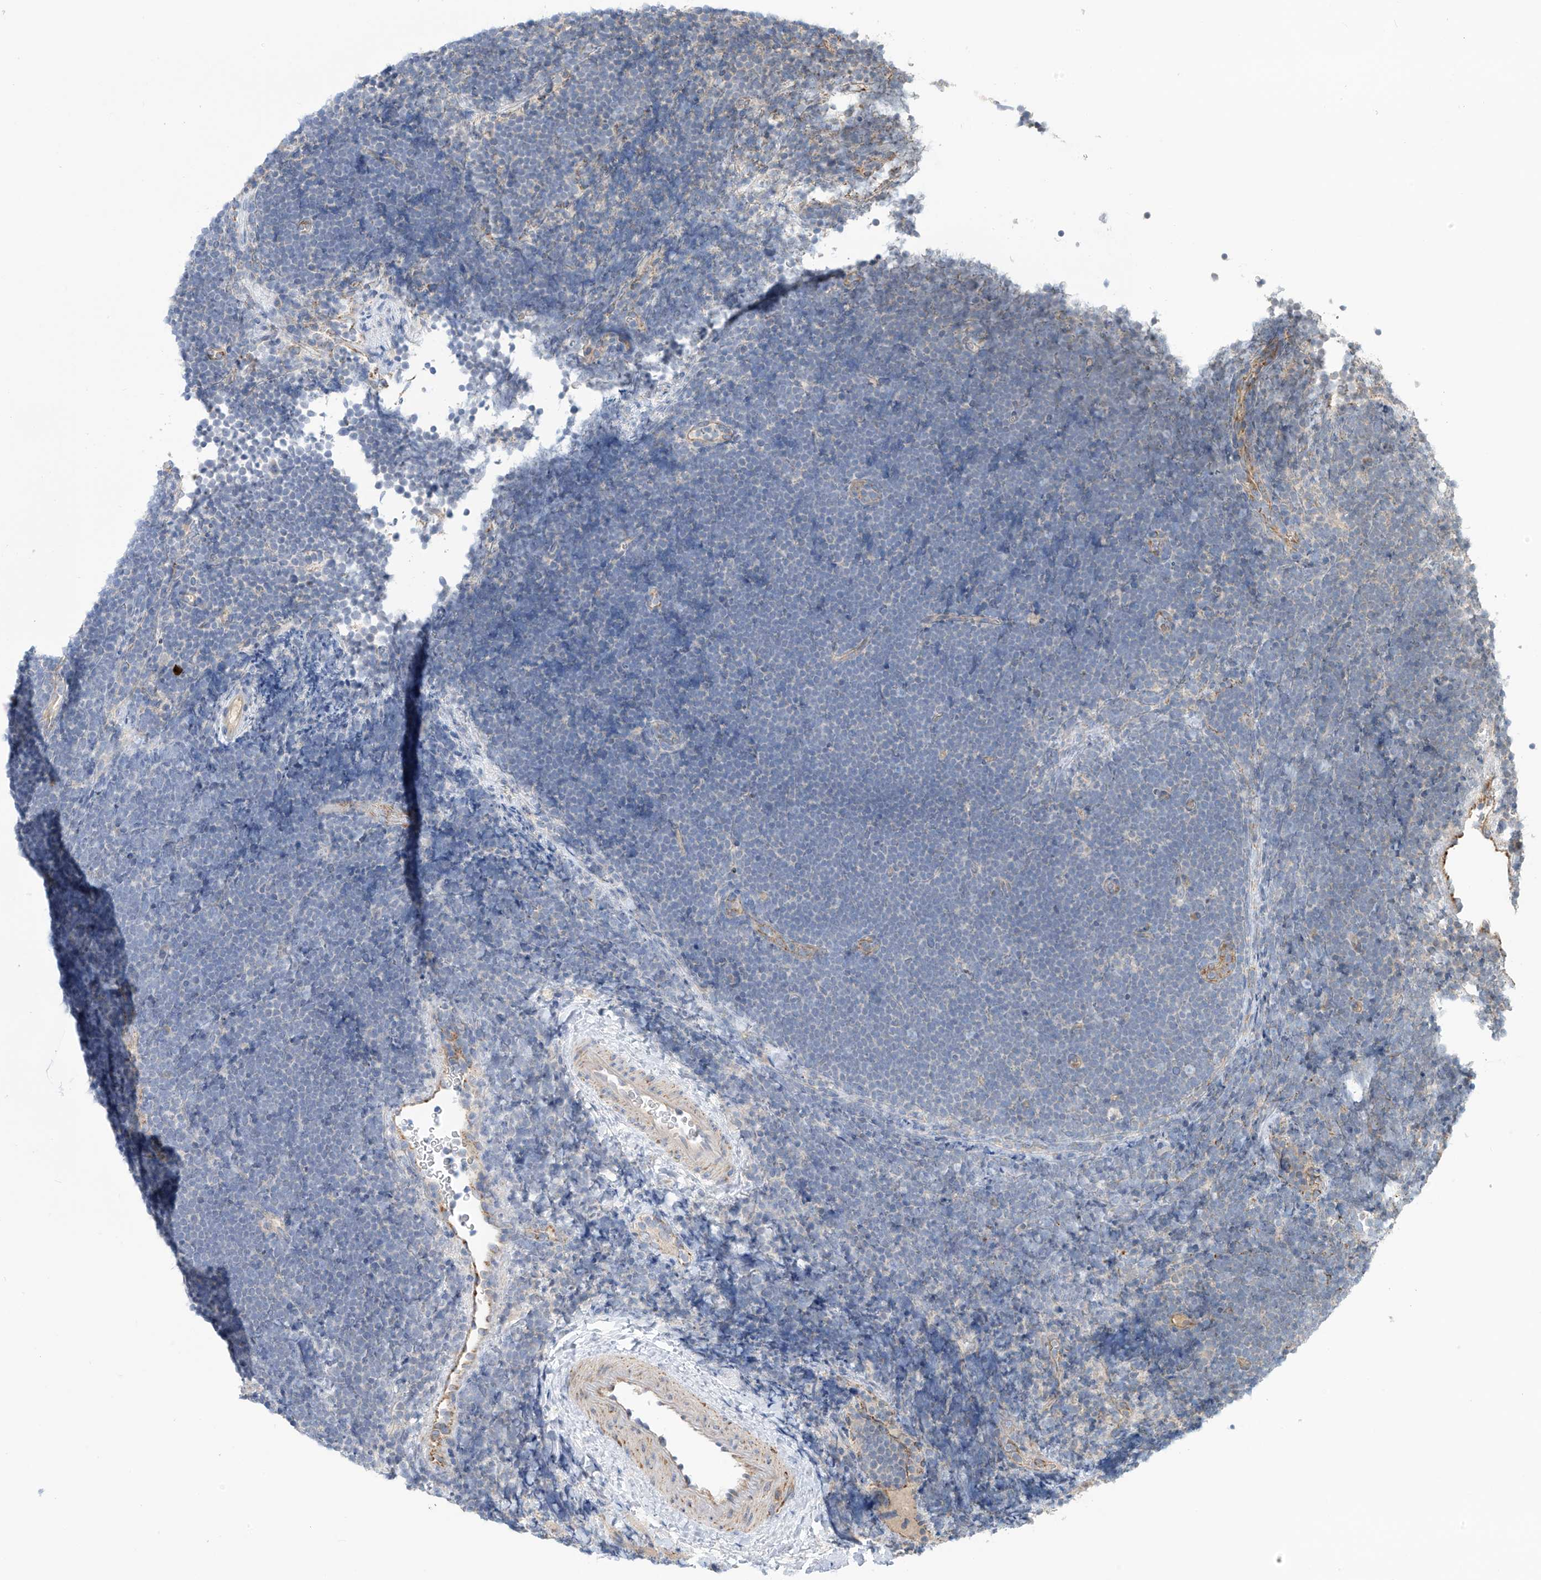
{"staining": {"intensity": "negative", "quantity": "none", "location": "none"}, "tissue": "lymphoma", "cell_type": "Tumor cells", "image_type": "cancer", "snomed": [{"axis": "morphology", "description": "Malignant lymphoma, non-Hodgkin's type, High grade"}, {"axis": "topography", "description": "Lymph node"}], "caption": "Immunohistochemistry (IHC) micrograph of neoplastic tissue: high-grade malignant lymphoma, non-Hodgkin's type stained with DAB displays no significant protein expression in tumor cells.", "gene": "SCGB1D2", "patient": {"sex": "male", "age": 13}}